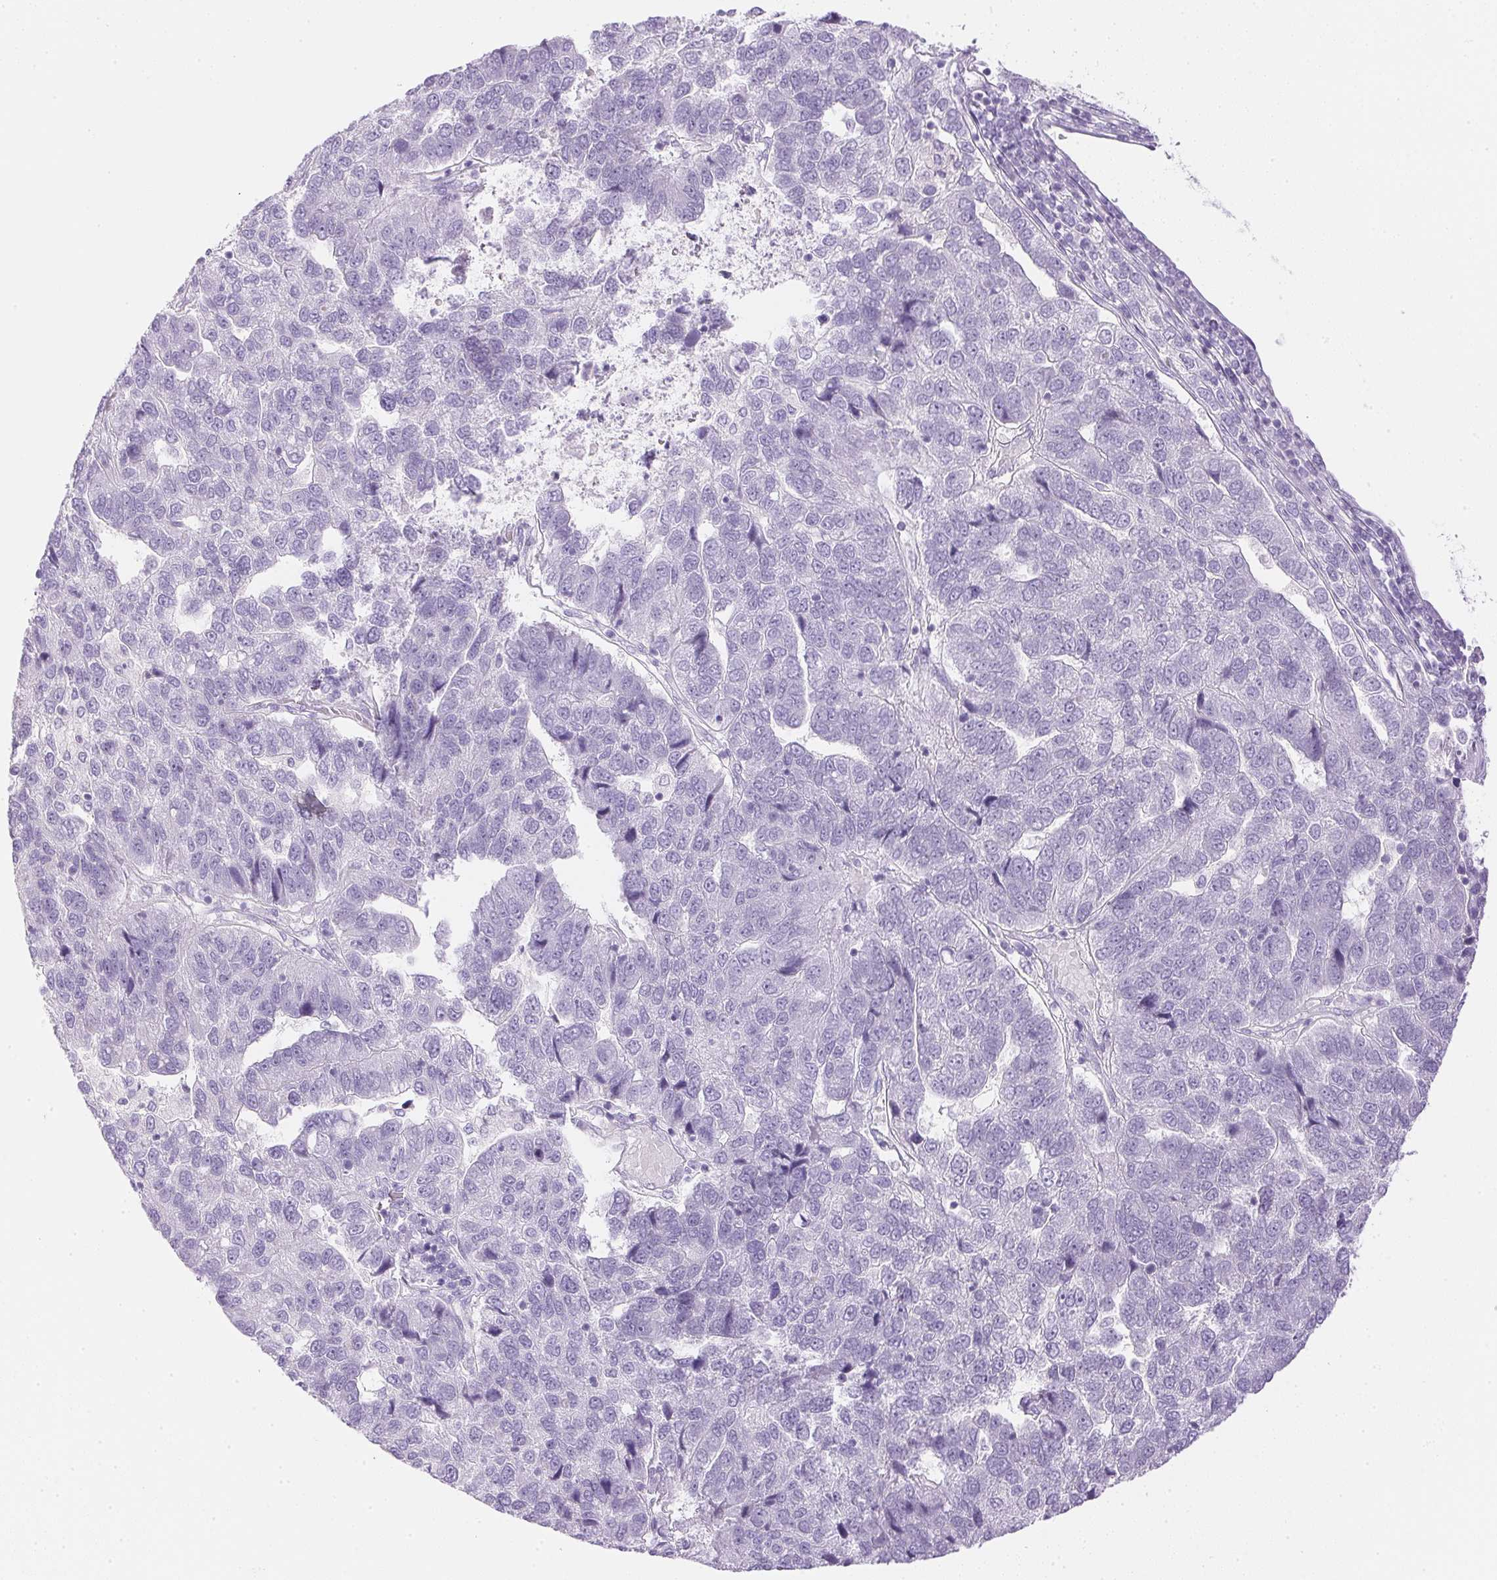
{"staining": {"intensity": "negative", "quantity": "none", "location": "none"}, "tissue": "pancreatic cancer", "cell_type": "Tumor cells", "image_type": "cancer", "snomed": [{"axis": "morphology", "description": "Adenocarcinoma, NOS"}, {"axis": "topography", "description": "Pancreas"}], "caption": "Immunohistochemistry of human pancreatic cancer displays no expression in tumor cells.", "gene": "CTRL", "patient": {"sex": "female", "age": 61}}